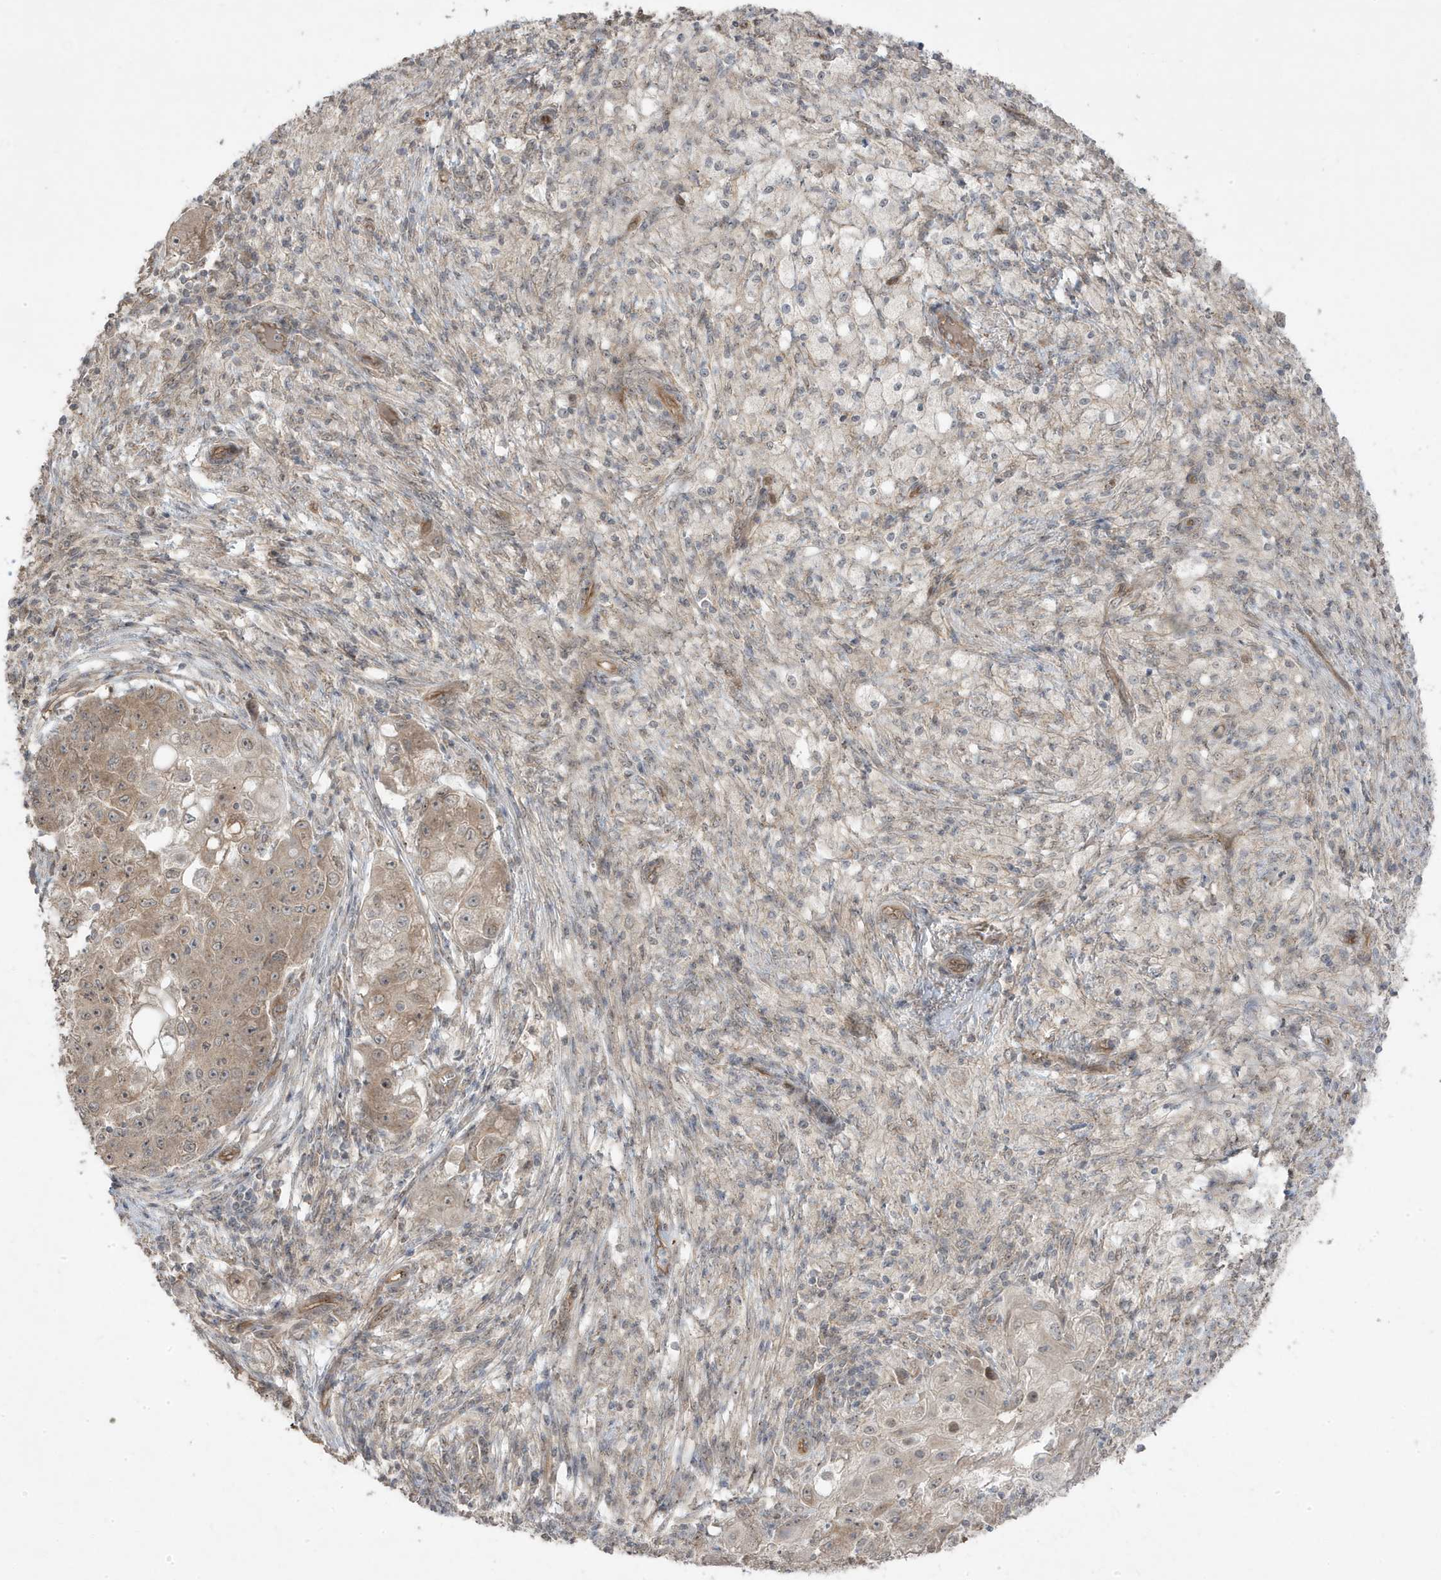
{"staining": {"intensity": "weak", "quantity": "25%-75%", "location": "cytoplasmic/membranous"}, "tissue": "ovarian cancer", "cell_type": "Tumor cells", "image_type": "cancer", "snomed": [{"axis": "morphology", "description": "Carcinoma, endometroid"}, {"axis": "topography", "description": "Ovary"}], "caption": "The micrograph demonstrates staining of ovarian endometroid carcinoma, revealing weak cytoplasmic/membranous protein staining (brown color) within tumor cells. The staining was performed using DAB (3,3'-diaminobenzidine), with brown indicating positive protein expression. Nuclei are stained blue with hematoxylin.", "gene": "DNAJC12", "patient": {"sex": "female", "age": 42}}